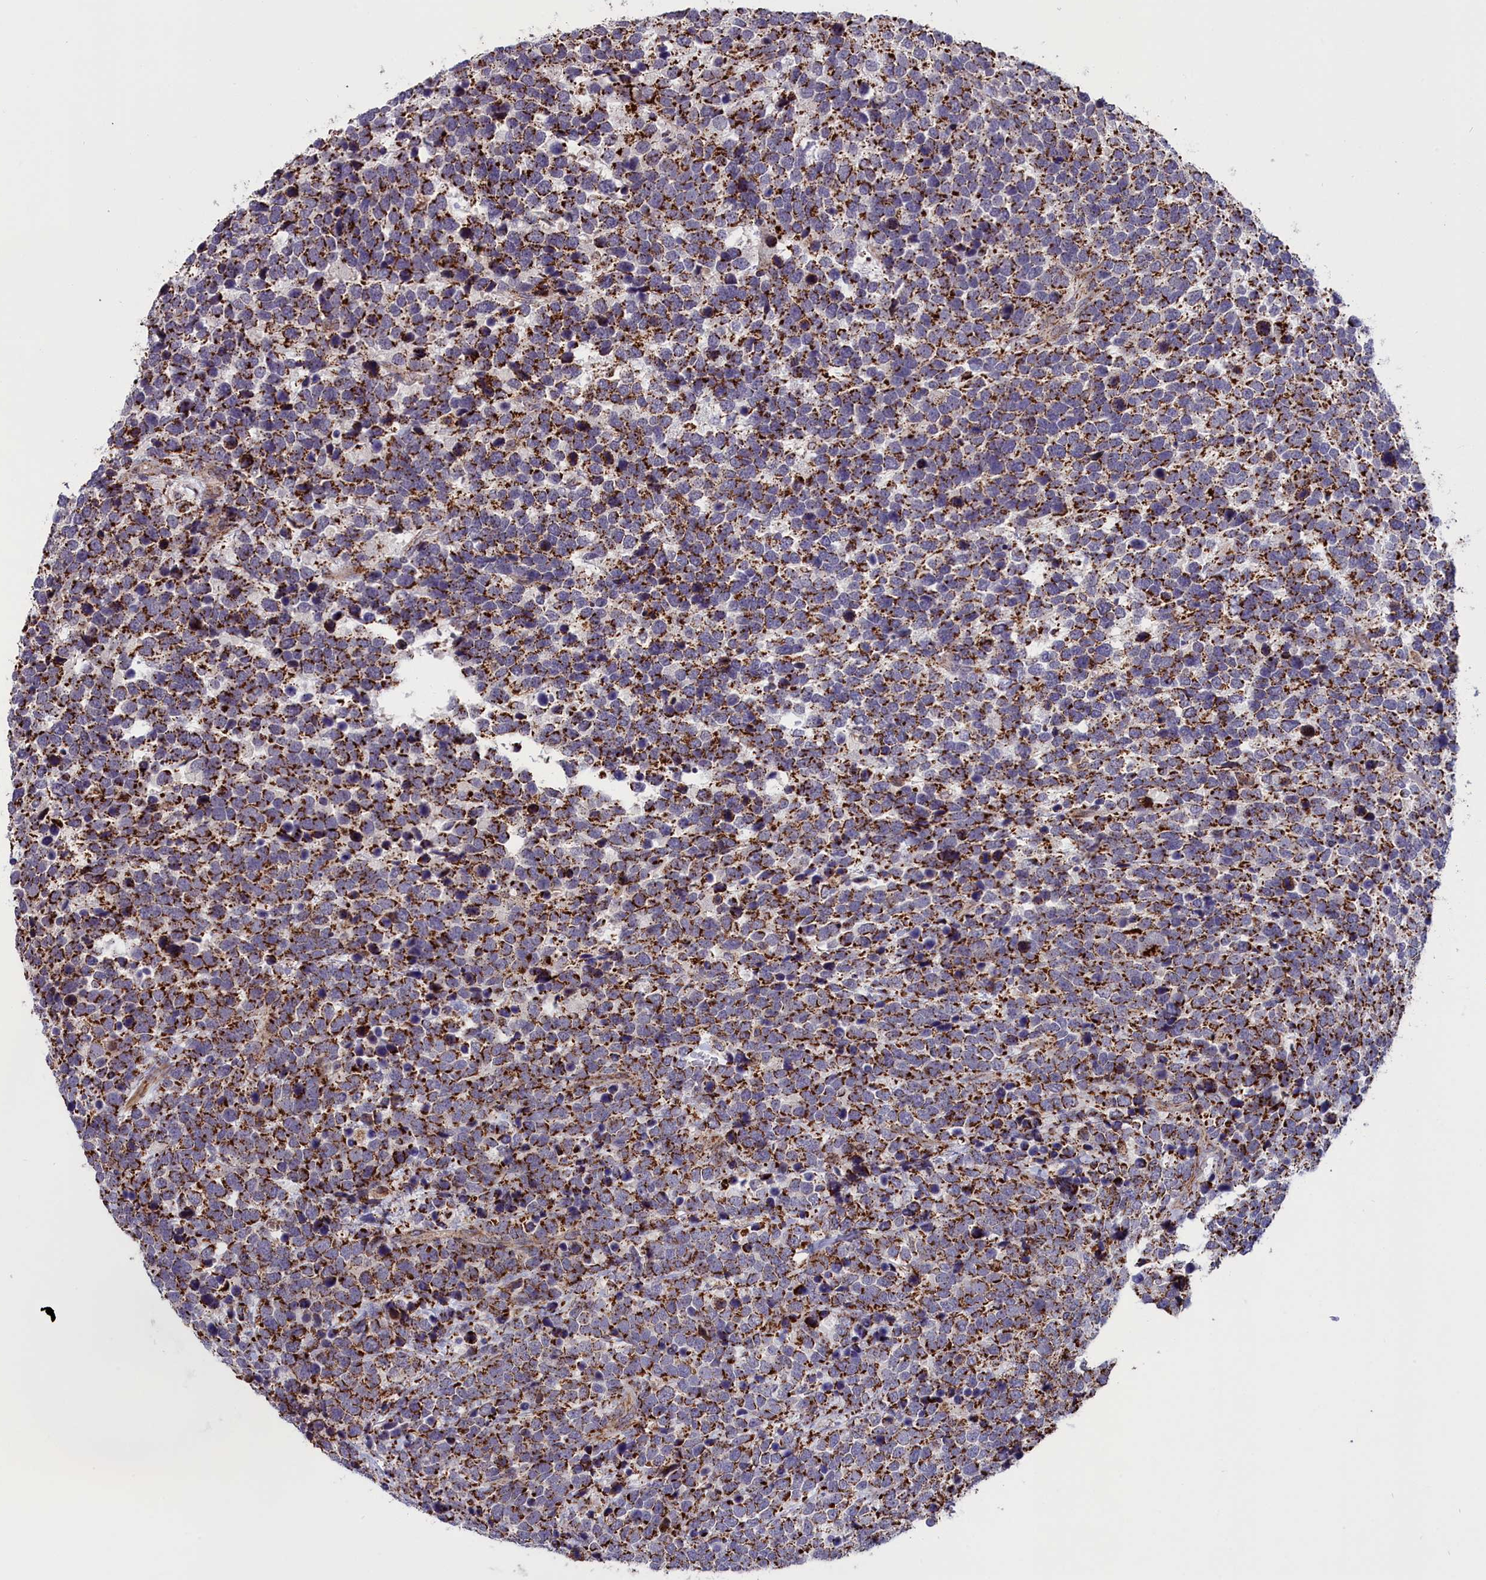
{"staining": {"intensity": "strong", "quantity": ">75%", "location": "cytoplasmic/membranous"}, "tissue": "urothelial cancer", "cell_type": "Tumor cells", "image_type": "cancer", "snomed": [{"axis": "morphology", "description": "Urothelial carcinoma, High grade"}, {"axis": "topography", "description": "Urinary bladder"}], "caption": "High-magnification brightfield microscopy of urothelial cancer stained with DAB (brown) and counterstained with hematoxylin (blue). tumor cells exhibit strong cytoplasmic/membranous staining is seen in approximately>75% of cells. (DAB (3,3'-diaminobenzidine) = brown stain, brightfield microscopy at high magnification).", "gene": "TIMM44", "patient": {"sex": "female", "age": 82}}